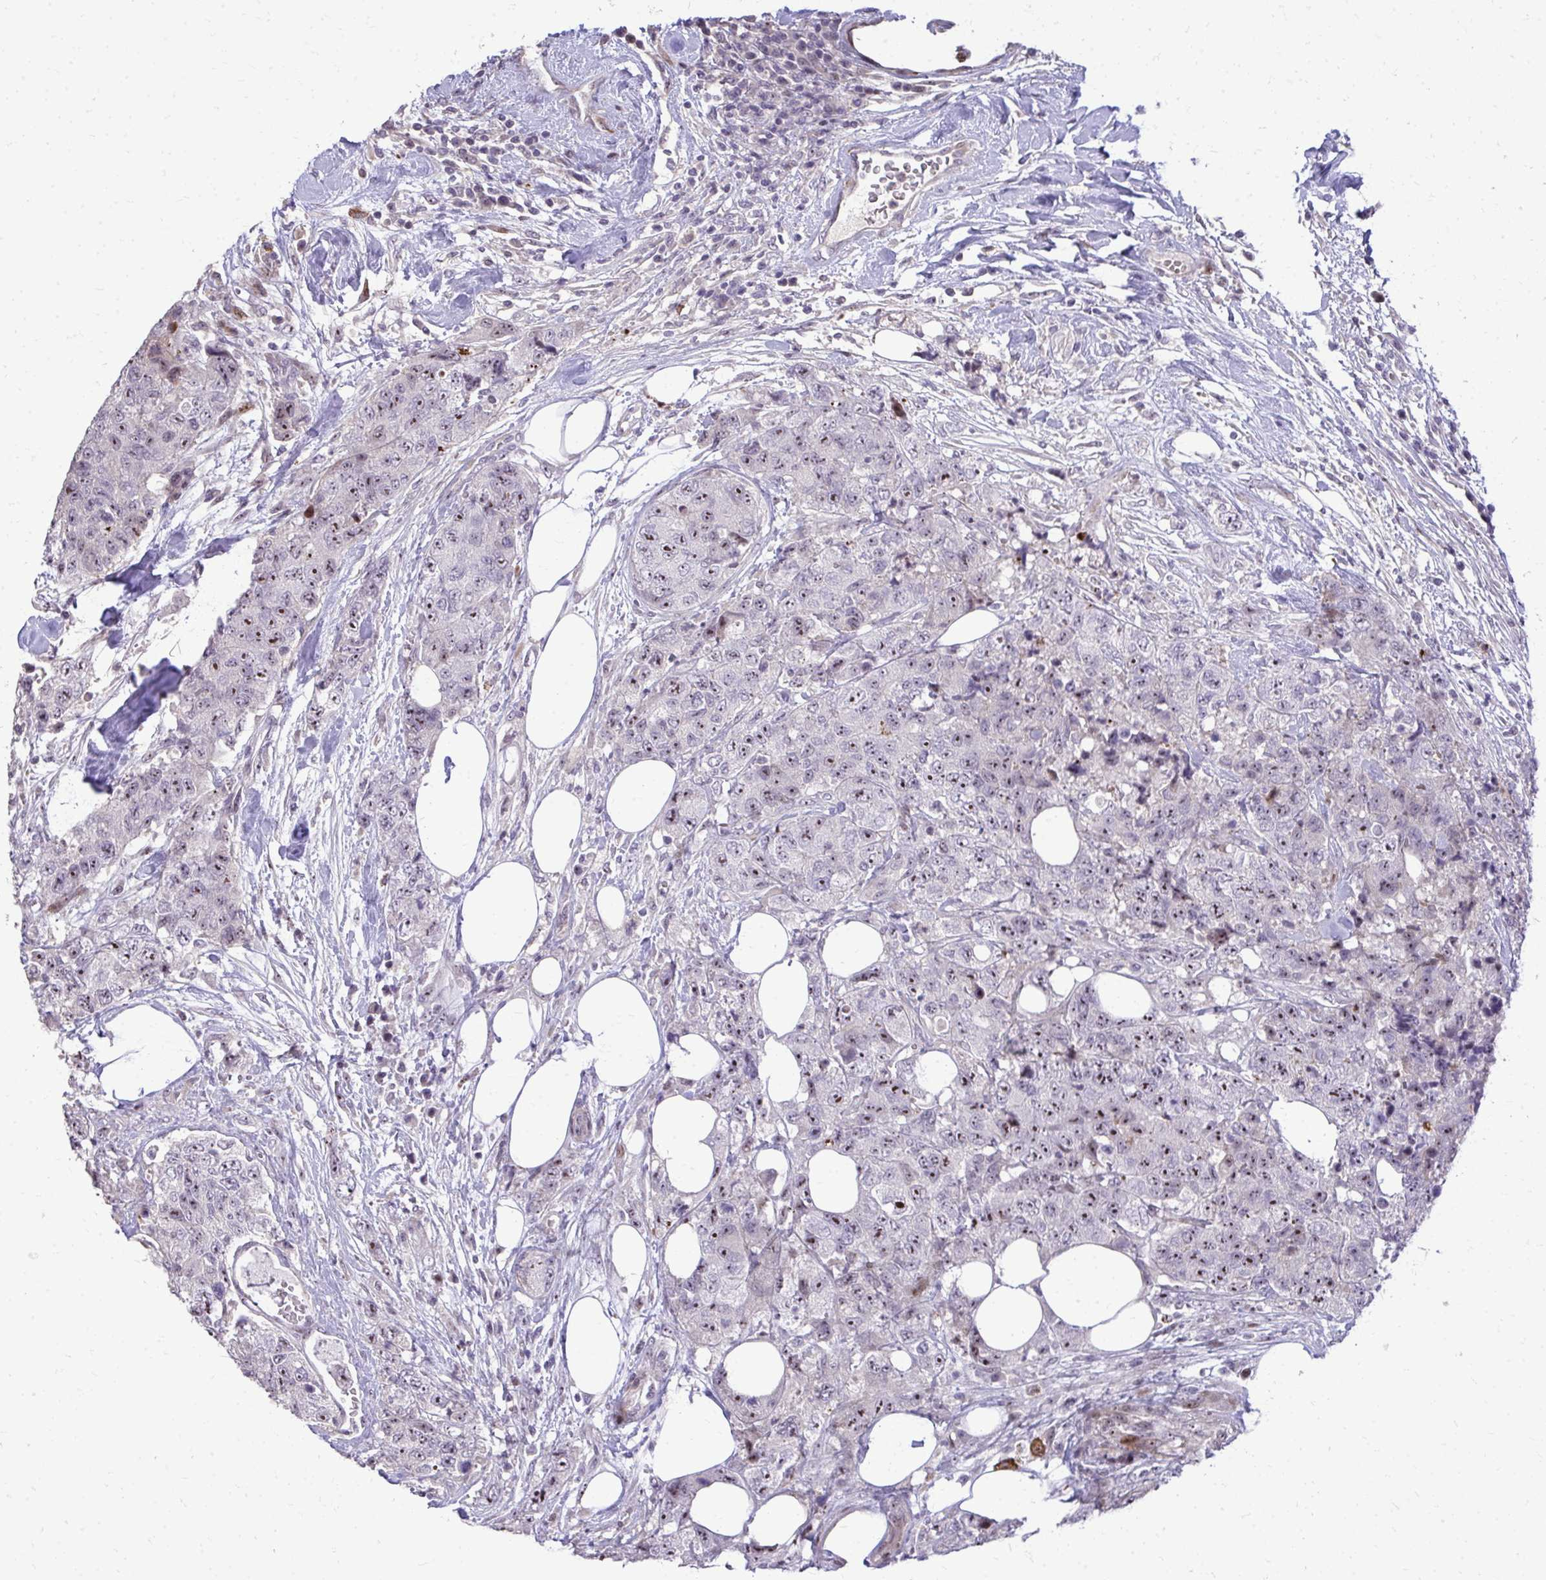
{"staining": {"intensity": "moderate", "quantity": ">75%", "location": "nuclear"}, "tissue": "urothelial cancer", "cell_type": "Tumor cells", "image_type": "cancer", "snomed": [{"axis": "morphology", "description": "Urothelial carcinoma, High grade"}, {"axis": "topography", "description": "Urinary bladder"}], "caption": "Tumor cells reveal medium levels of moderate nuclear expression in about >75% of cells in human high-grade urothelial carcinoma.", "gene": "DLX4", "patient": {"sex": "female", "age": 78}}